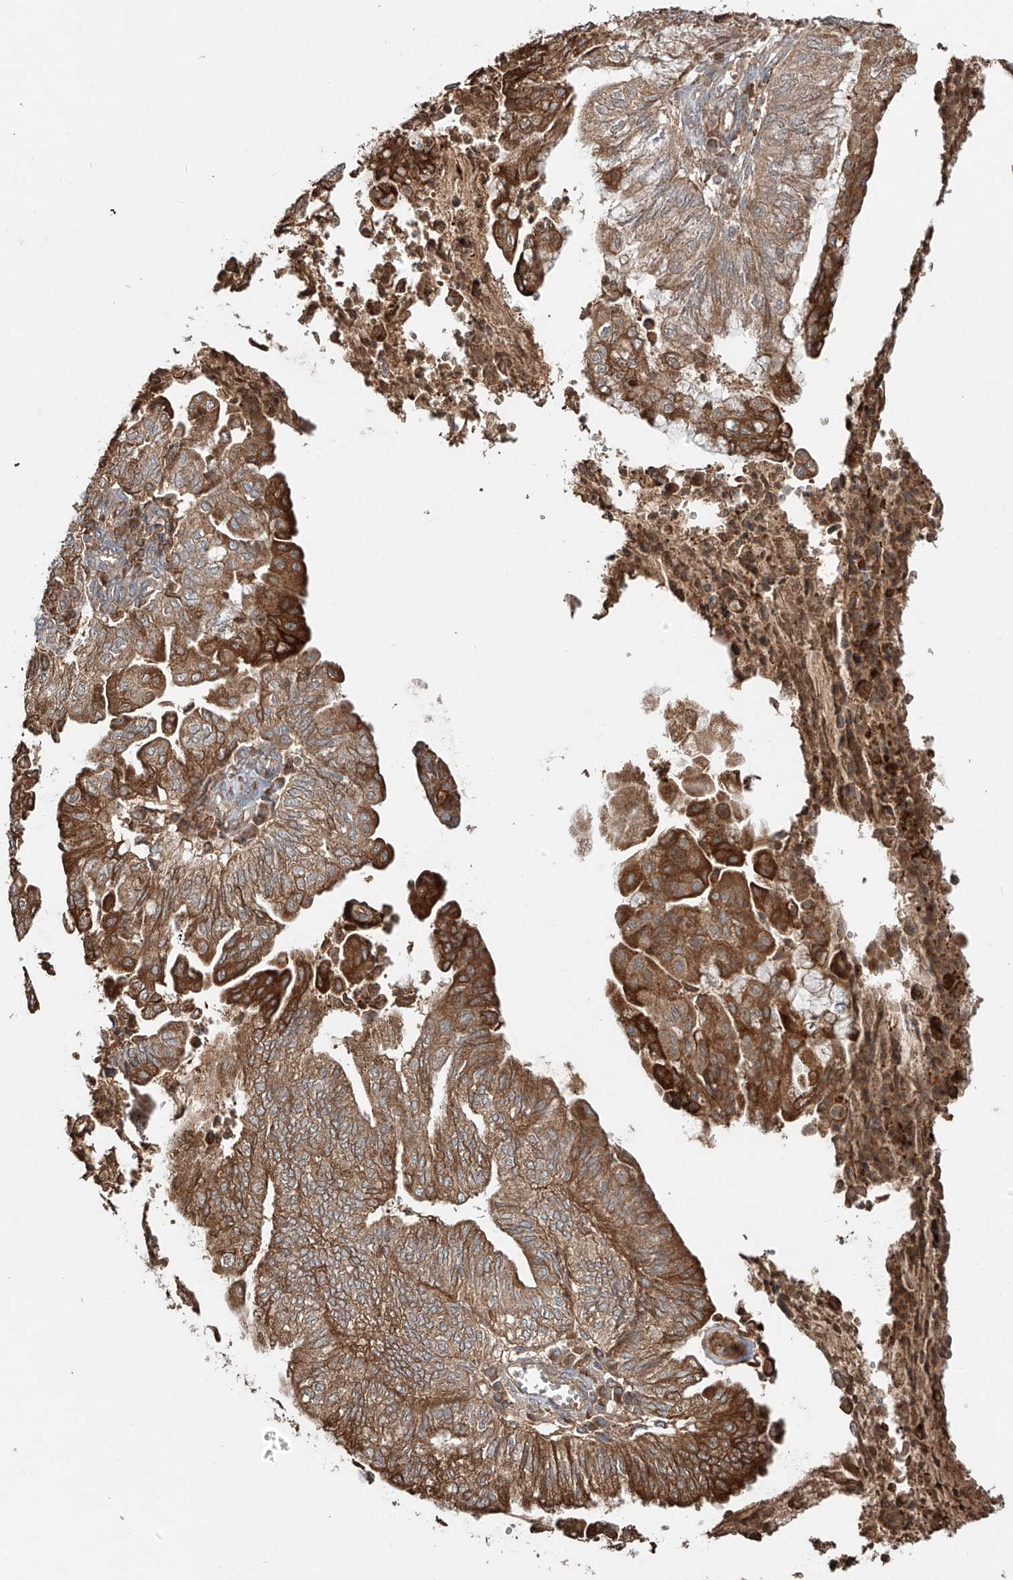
{"staining": {"intensity": "moderate", "quantity": ">75%", "location": "cytoplasmic/membranous"}, "tissue": "endometrial cancer", "cell_type": "Tumor cells", "image_type": "cancer", "snomed": [{"axis": "morphology", "description": "Adenocarcinoma, NOS"}, {"axis": "topography", "description": "Endometrium"}], "caption": "Endometrial adenocarcinoma stained with immunohistochemistry exhibits moderate cytoplasmic/membranous expression in about >75% of tumor cells.", "gene": "ERO1A", "patient": {"sex": "female", "age": 59}}